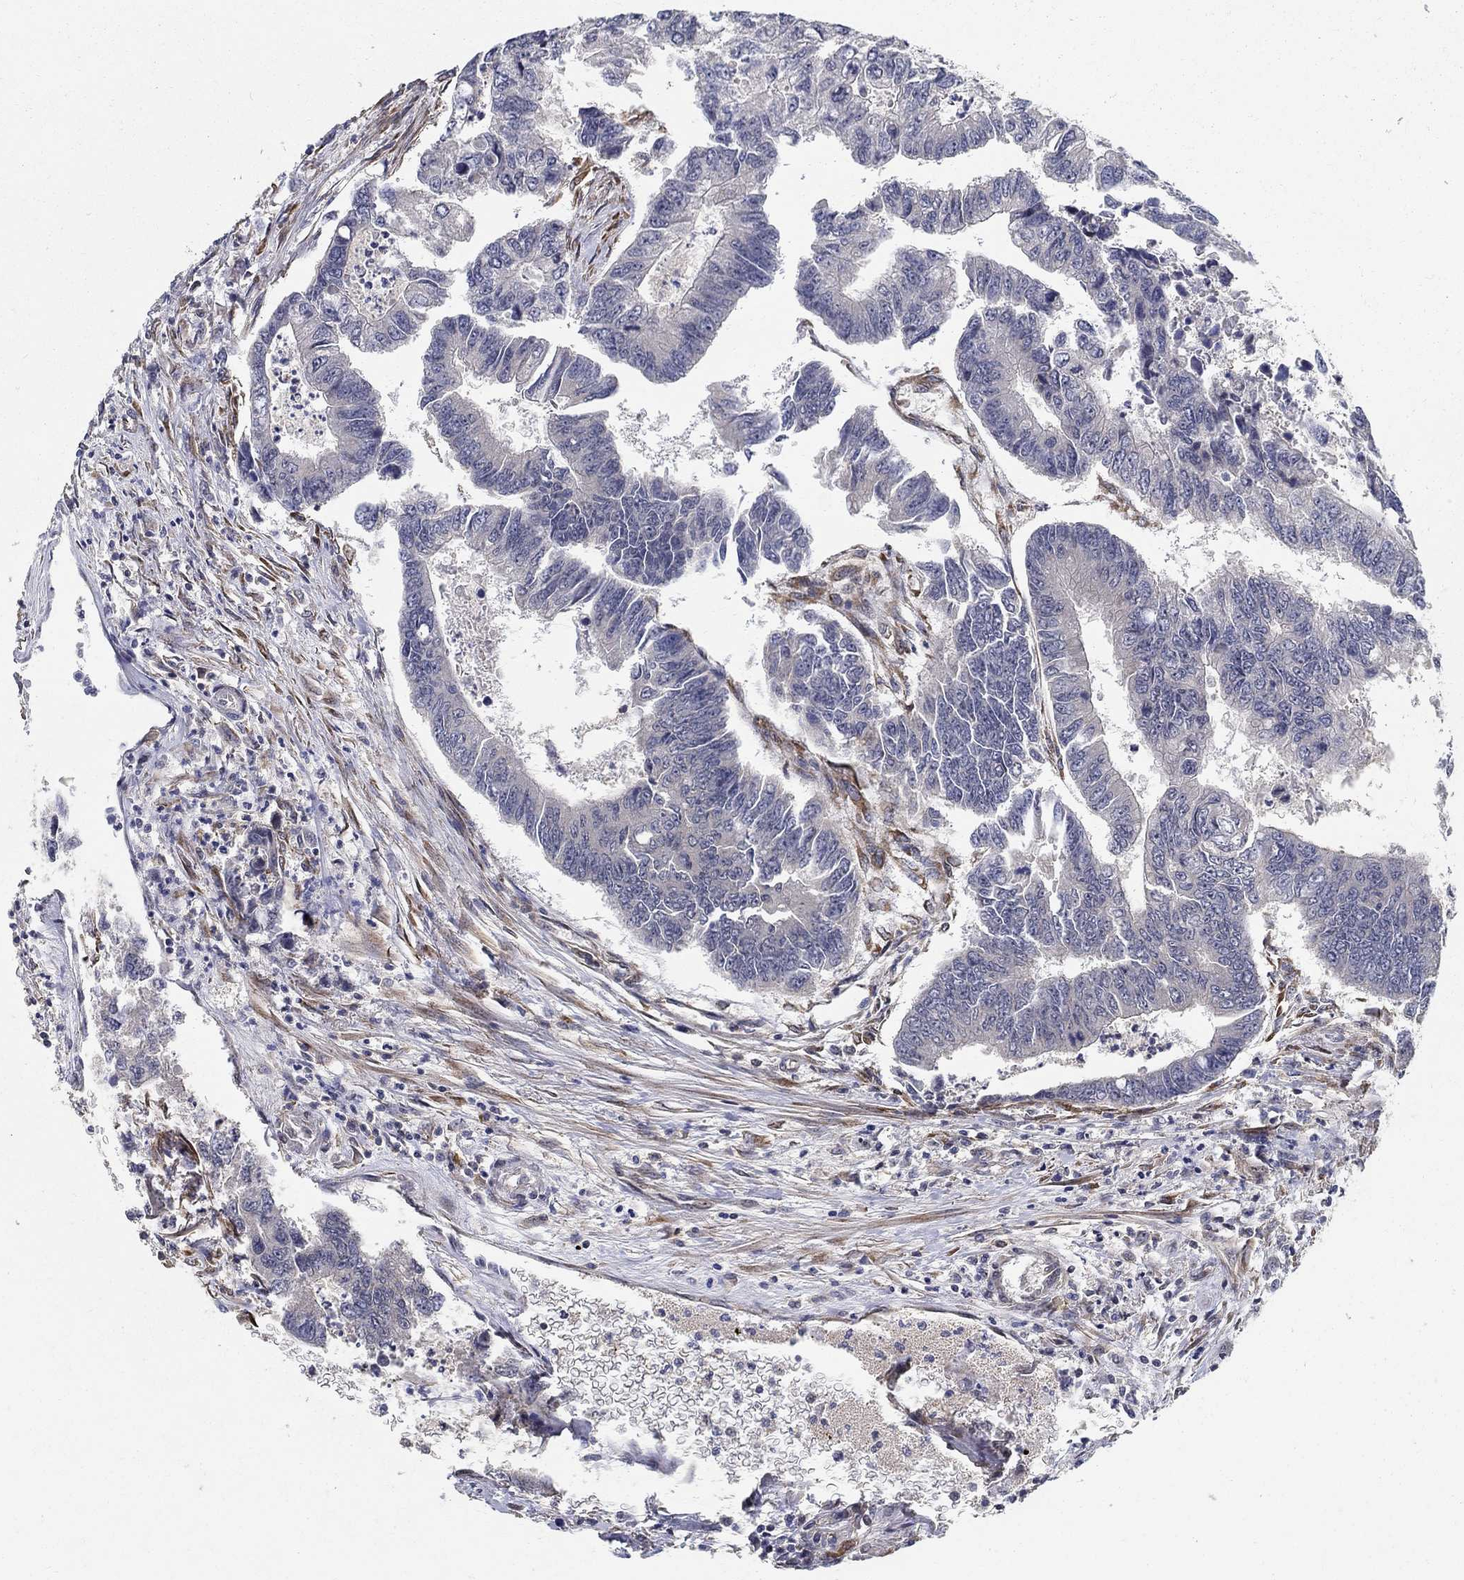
{"staining": {"intensity": "negative", "quantity": "none", "location": "none"}, "tissue": "colorectal cancer", "cell_type": "Tumor cells", "image_type": "cancer", "snomed": [{"axis": "morphology", "description": "Adenocarcinoma, NOS"}, {"axis": "topography", "description": "Colon"}], "caption": "This is an immunohistochemistry (IHC) image of human colorectal adenocarcinoma. There is no staining in tumor cells.", "gene": "ZNF594", "patient": {"sex": "female", "age": 65}}